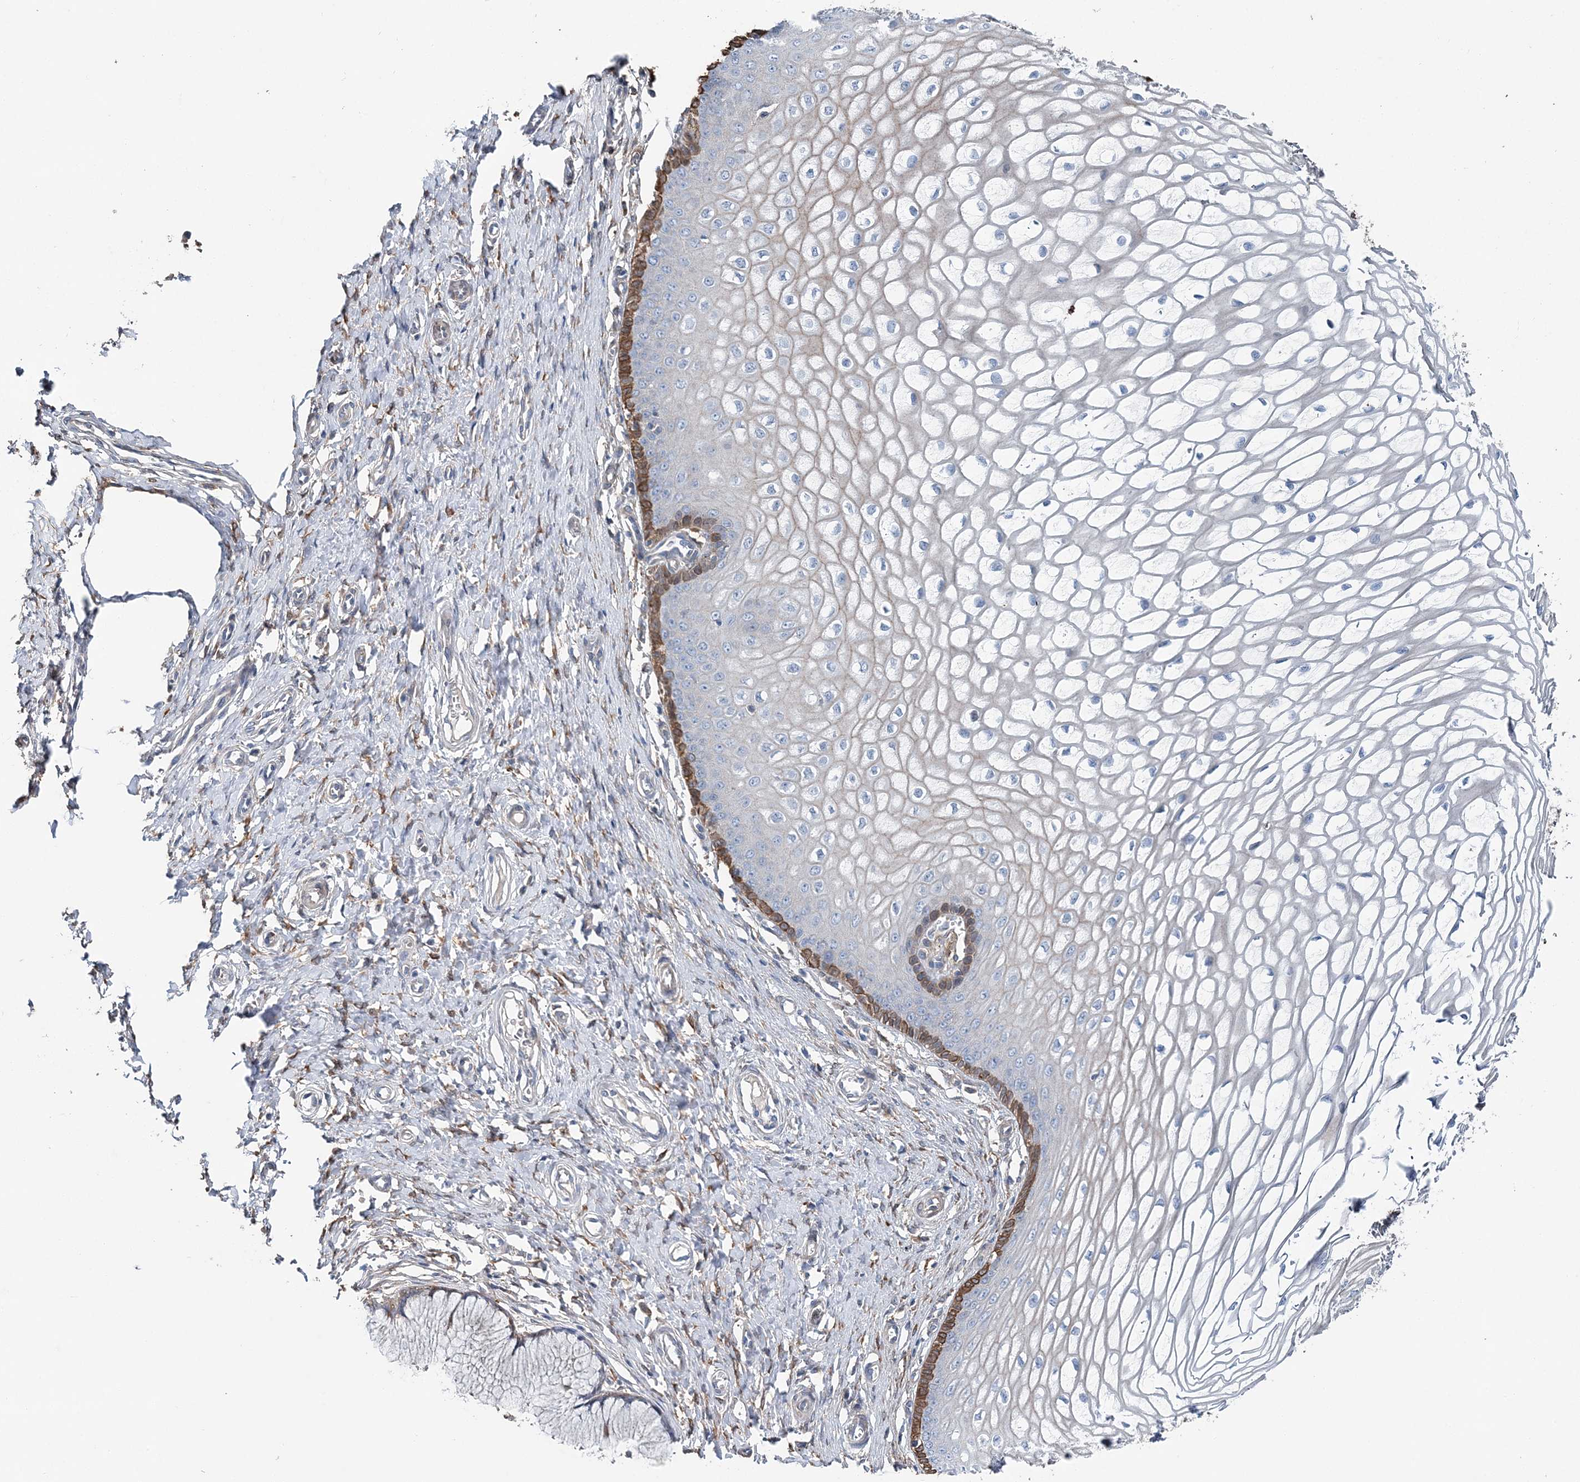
{"staining": {"intensity": "weak", "quantity": "<25%", "location": "cytoplasmic/membranous"}, "tissue": "cervix", "cell_type": "Glandular cells", "image_type": "normal", "snomed": [{"axis": "morphology", "description": "Normal tissue, NOS"}, {"axis": "topography", "description": "Cervix"}], "caption": "Immunohistochemistry of unremarkable cervix demonstrates no positivity in glandular cells. The staining was performed using DAB to visualize the protein expression in brown, while the nuclei were stained in blue with hematoxylin (Magnification: 20x).", "gene": "SPOPL", "patient": {"sex": "female", "age": 55}}